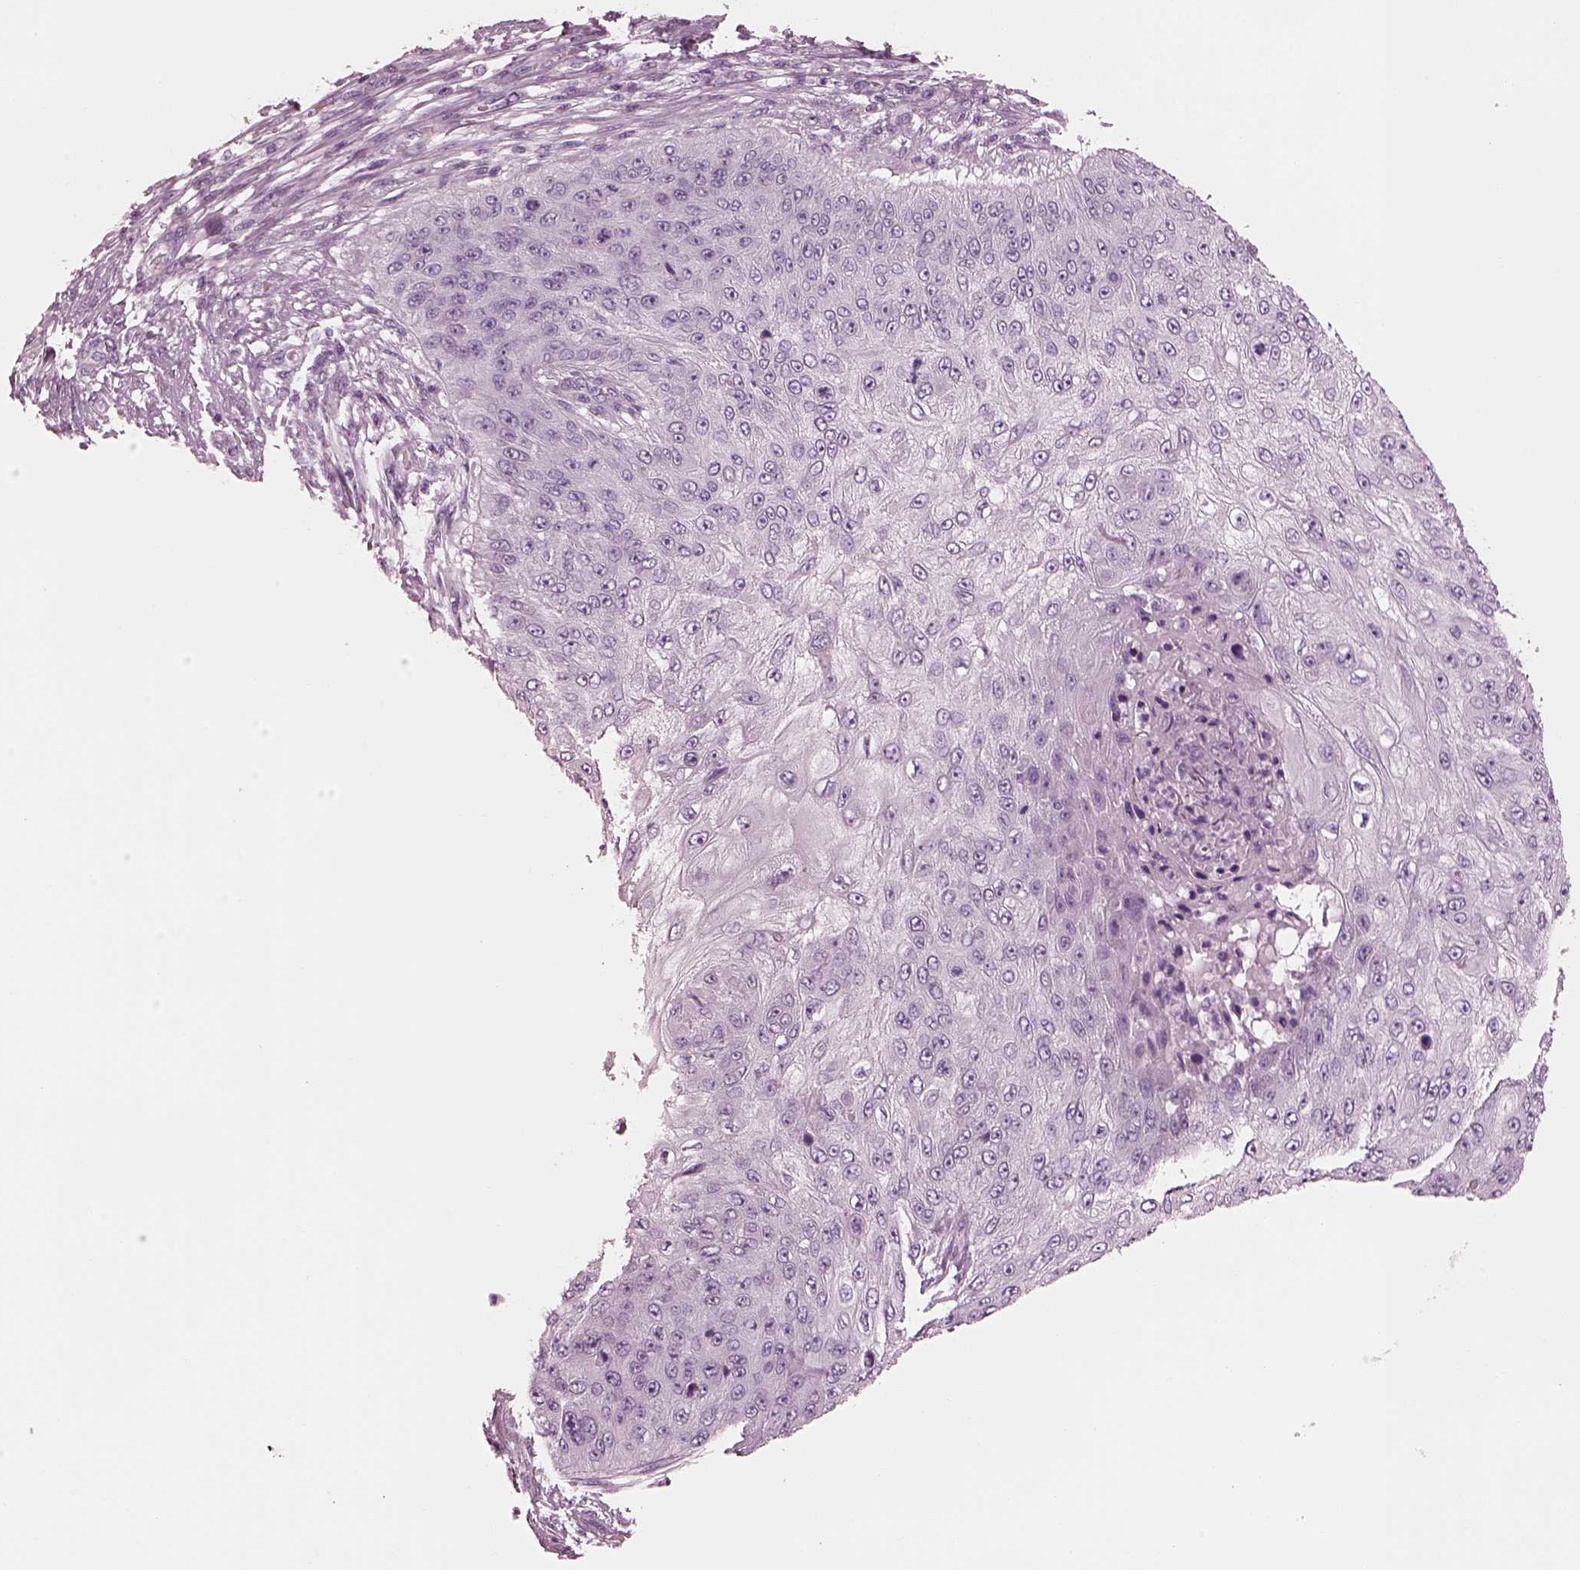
{"staining": {"intensity": "negative", "quantity": "none", "location": "none"}, "tissue": "skin cancer", "cell_type": "Tumor cells", "image_type": "cancer", "snomed": [{"axis": "morphology", "description": "Squamous cell carcinoma, NOS"}, {"axis": "topography", "description": "Skin"}], "caption": "The immunohistochemistry (IHC) photomicrograph has no significant positivity in tumor cells of squamous cell carcinoma (skin) tissue.", "gene": "PON3", "patient": {"sex": "female", "age": 80}}